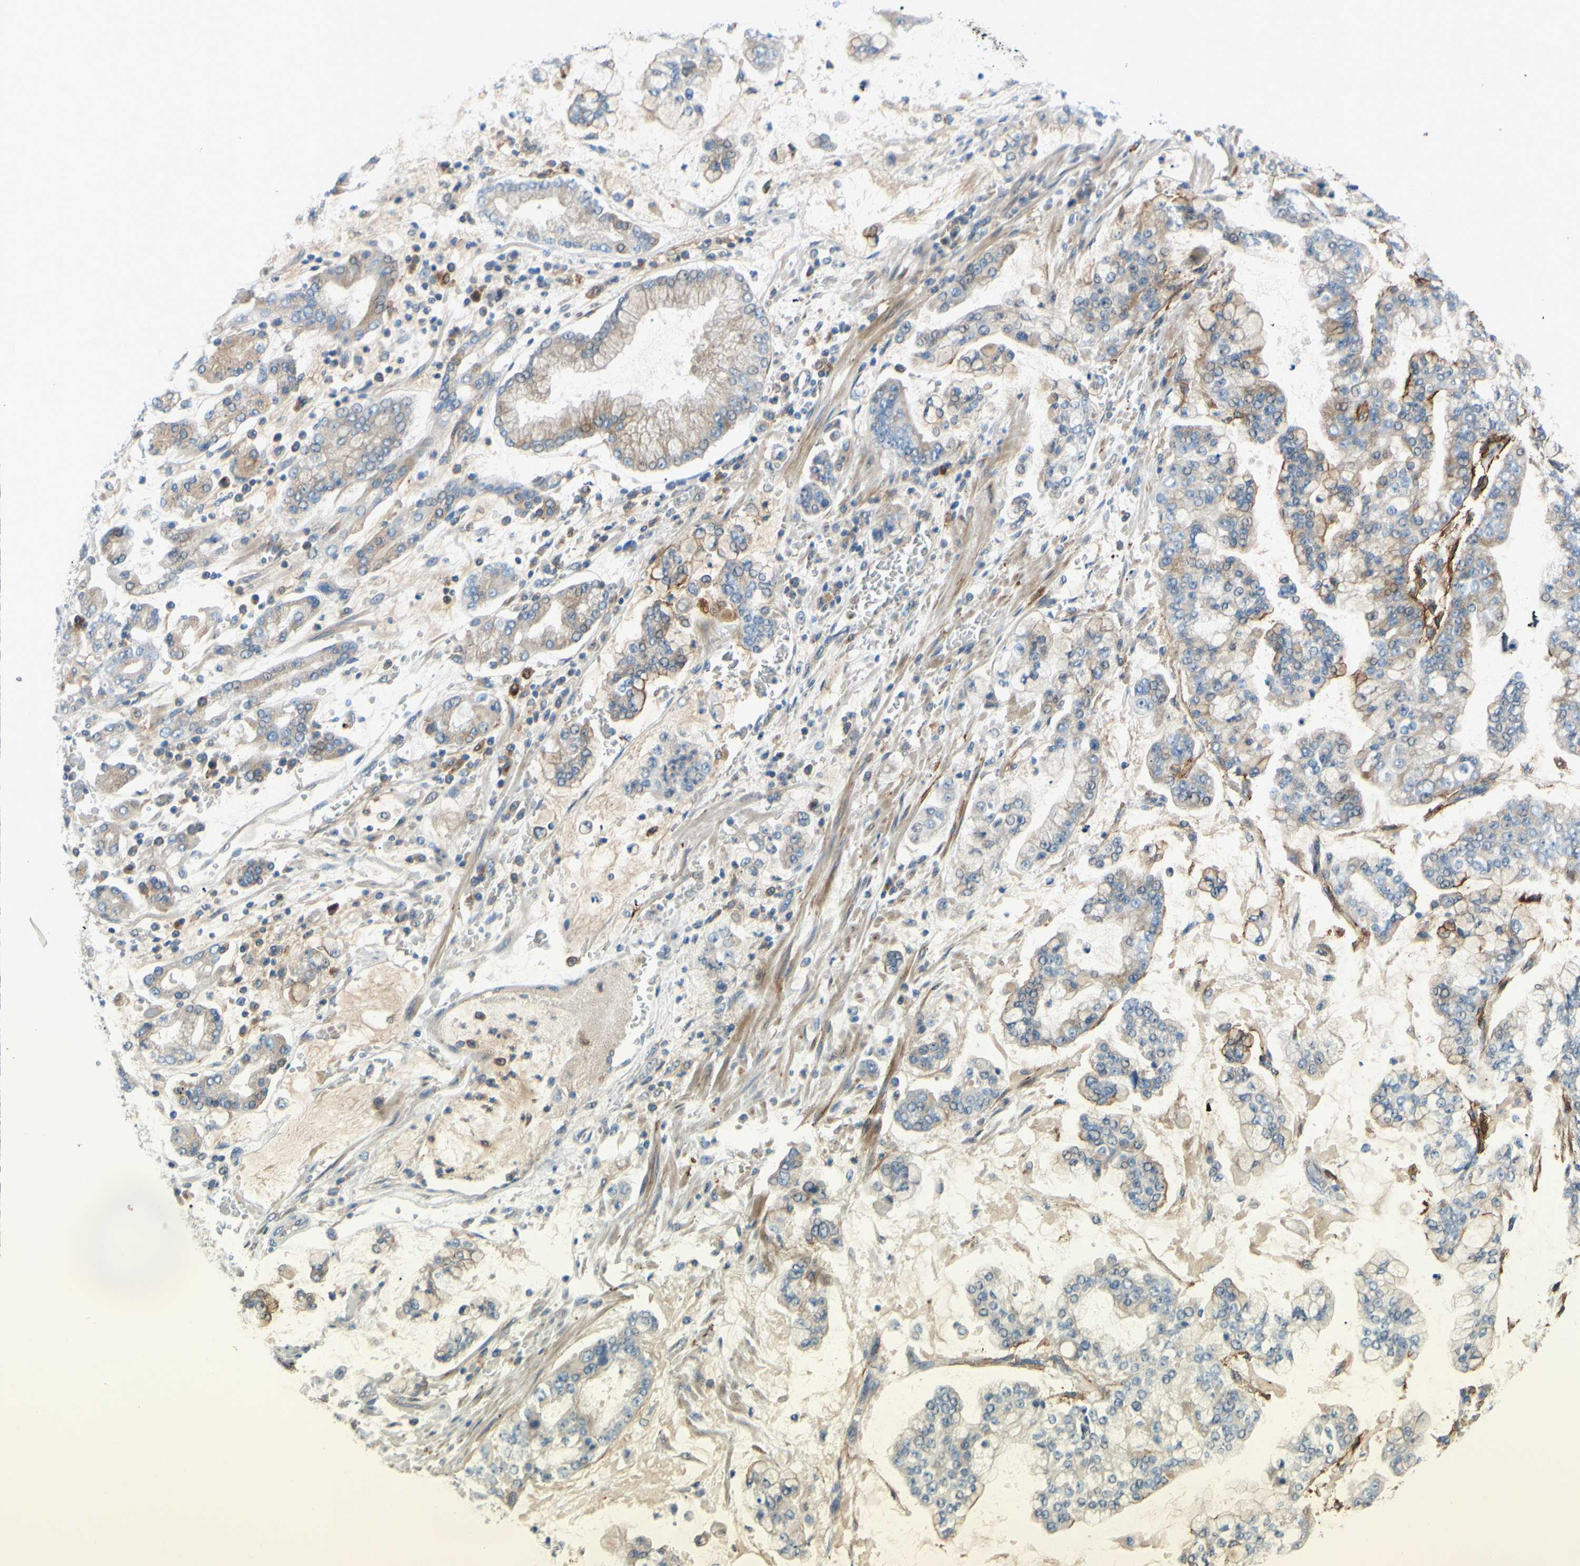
{"staining": {"intensity": "weak", "quantity": ">75%", "location": "cytoplasmic/membranous"}, "tissue": "stomach cancer", "cell_type": "Tumor cells", "image_type": "cancer", "snomed": [{"axis": "morphology", "description": "Normal tissue, NOS"}, {"axis": "morphology", "description": "Adenocarcinoma, NOS"}, {"axis": "topography", "description": "Stomach, upper"}, {"axis": "topography", "description": "Stomach"}], "caption": "Protein expression analysis of stomach cancer (adenocarcinoma) displays weak cytoplasmic/membranous expression in about >75% of tumor cells.", "gene": "ARHGAP1", "patient": {"sex": "male", "age": 76}}